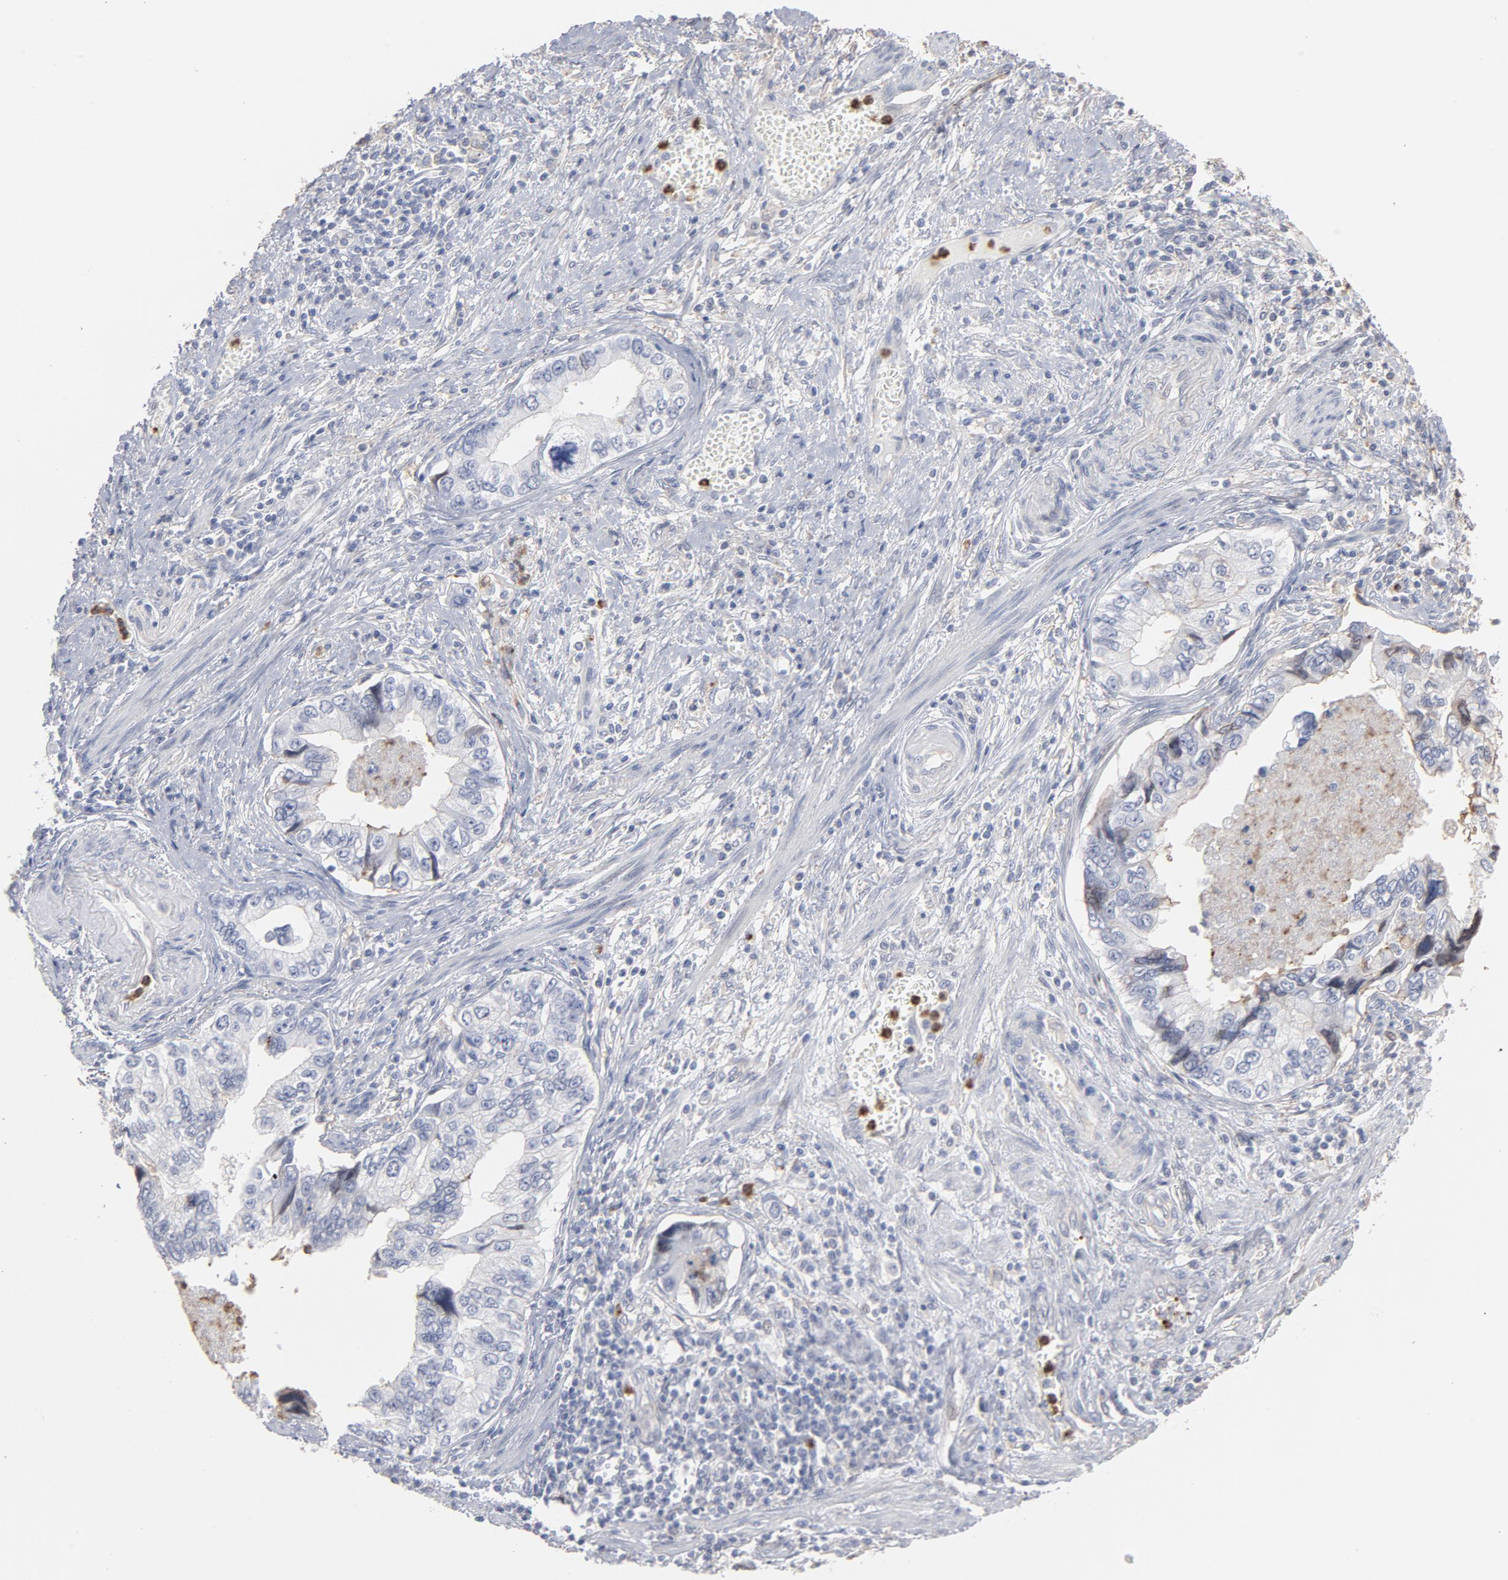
{"staining": {"intensity": "negative", "quantity": "none", "location": "none"}, "tissue": "stomach cancer", "cell_type": "Tumor cells", "image_type": "cancer", "snomed": [{"axis": "morphology", "description": "Adenocarcinoma, NOS"}, {"axis": "topography", "description": "Pancreas"}, {"axis": "topography", "description": "Stomach, upper"}], "caption": "The histopathology image shows no staining of tumor cells in adenocarcinoma (stomach).", "gene": "PNMA1", "patient": {"sex": "male", "age": 77}}